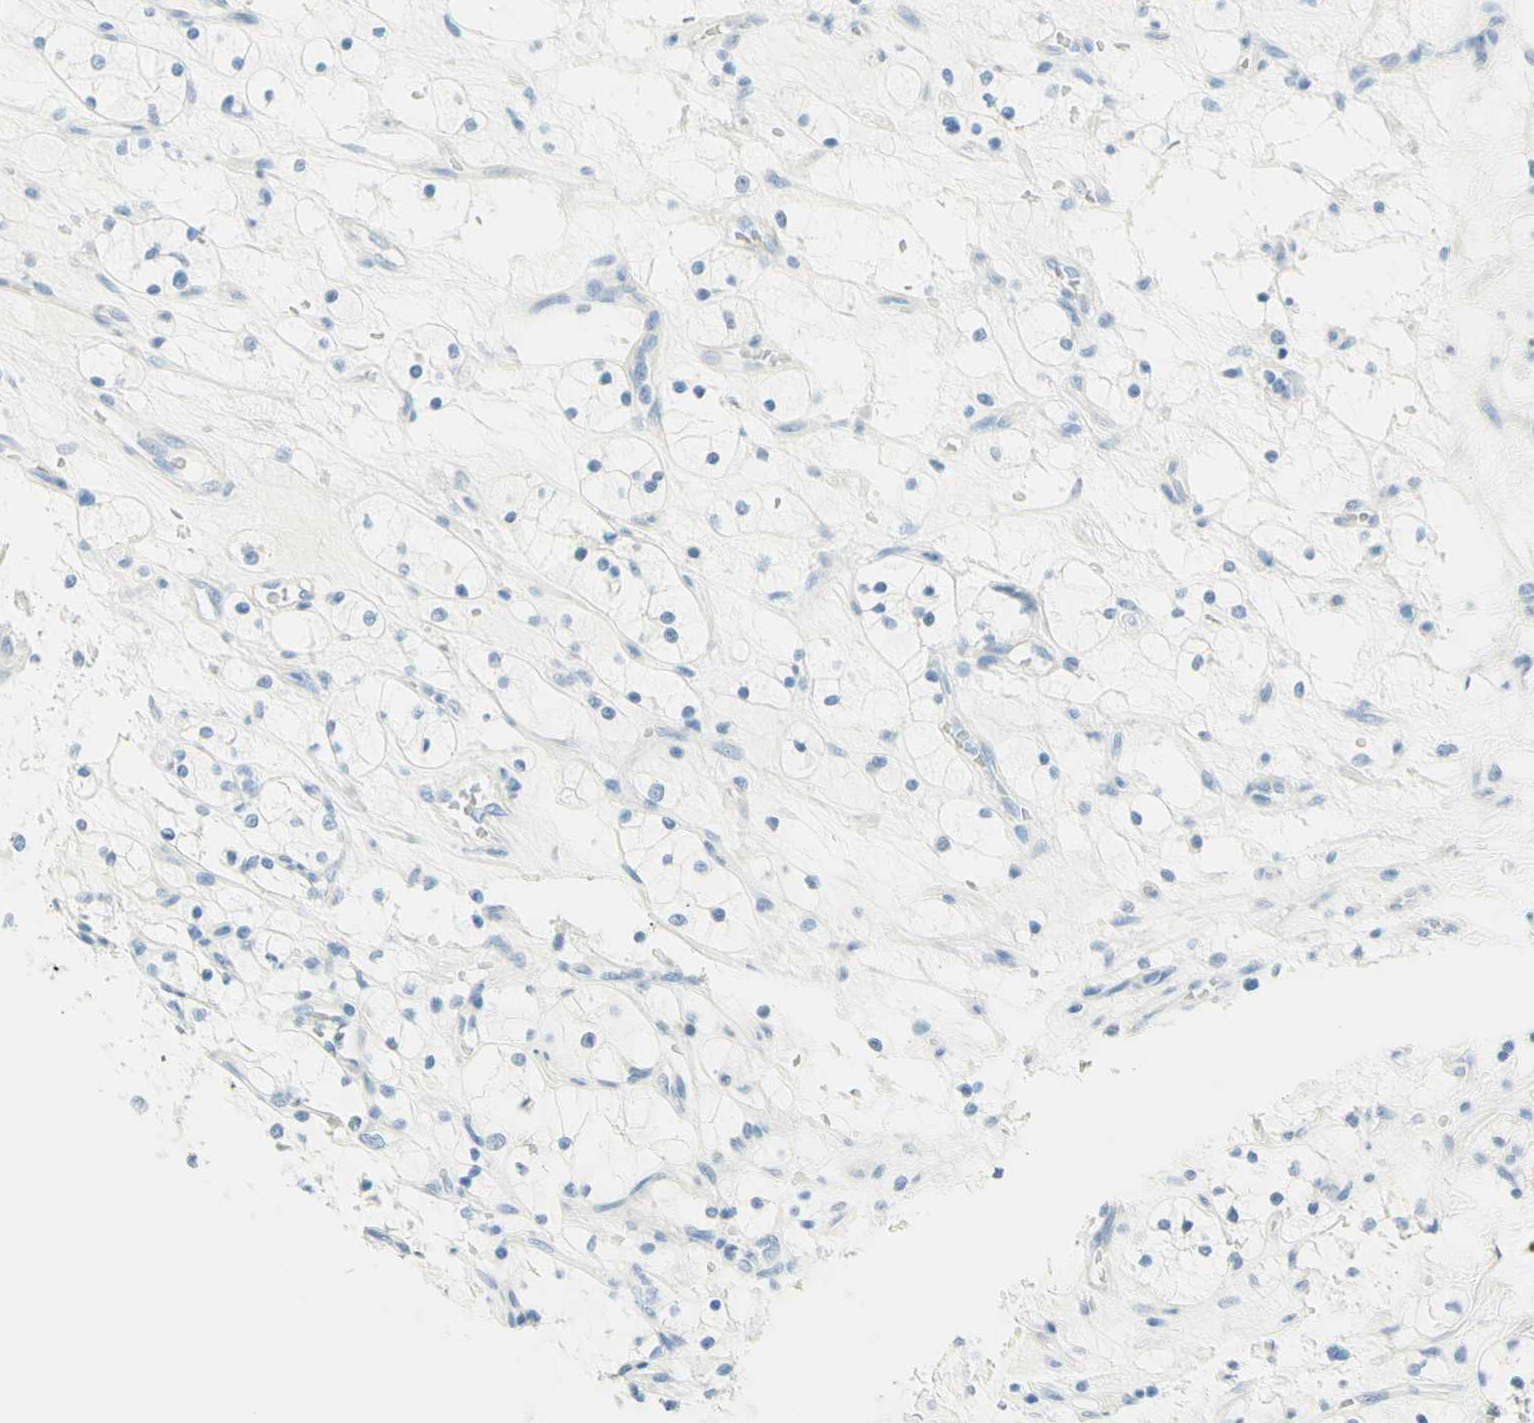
{"staining": {"intensity": "negative", "quantity": "none", "location": "none"}, "tissue": "renal cancer", "cell_type": "Tumor cells", "image_type": "cancer", "snomed": [{"axis": "morphology", "description": "Adenocarcinoma, NOS"}, {"axis": "topography", "description": "Kidney"}], "caption": "Renal cancer was stained to show a protein in brown. There is no significant positivity in tumor cells.", "gene": "TMEM132D", "patient": {"sex": "female", "age": 69}}